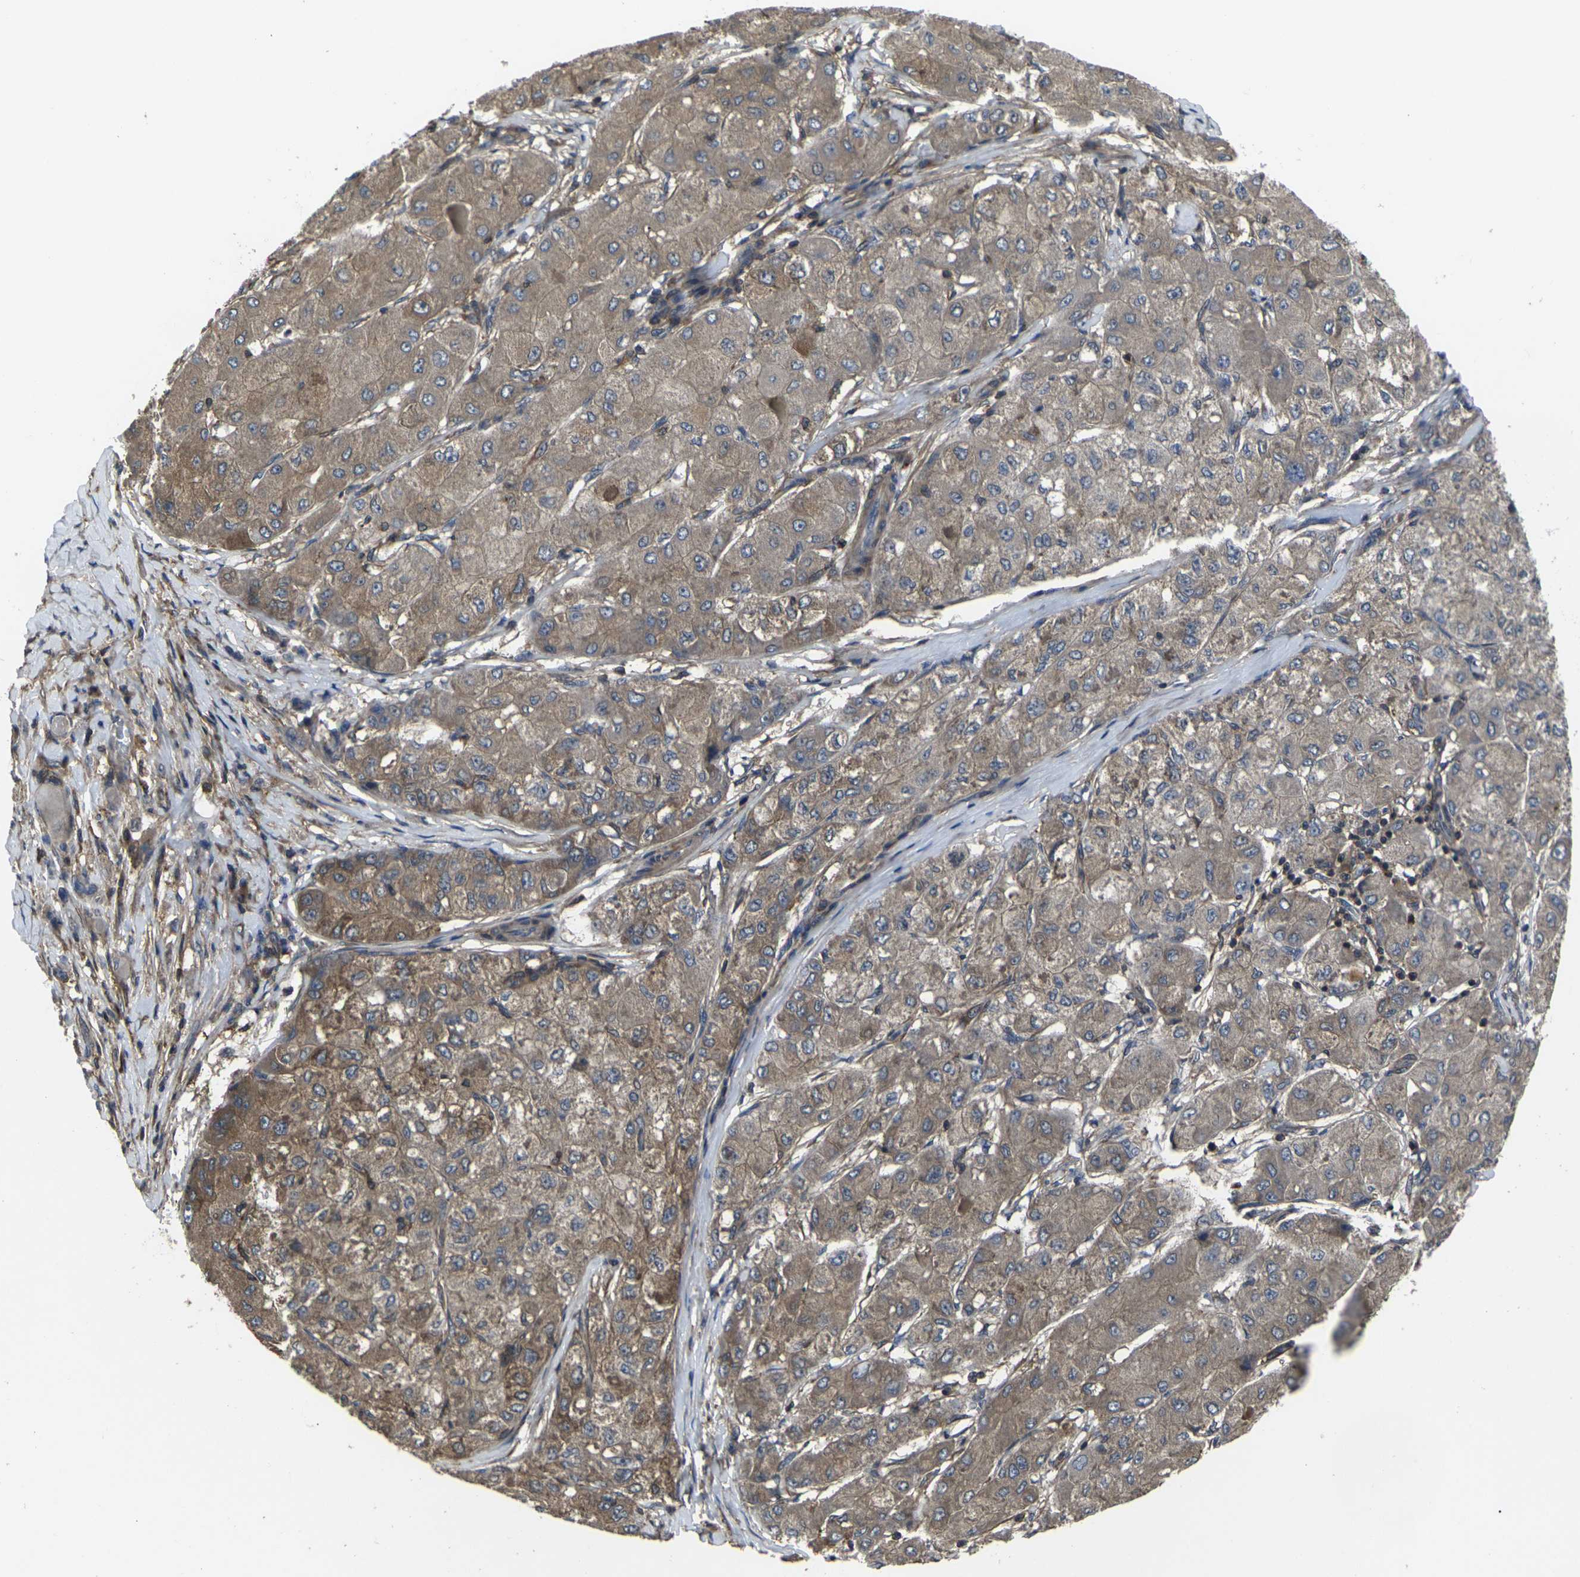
{"staining": {"intensity": "moderate", "quantity": ">75%", "location": "cytoplasmic/membranous"}, "tissue": "liver cancer", "cell_type": "Tumor cells", "image_type": "cancer", "snomed": [{"axis": "morphology", "description": "Carcinoma, Hepatocellular, NOS"}, {"axis": "topography", "description": "Liver"}], "caption": "A micrograph of liver cancer (hepatocellular carcinoma) stained for a protein shows moderate cytoplasmic/membranous brown staining in tumor cells.", "gene": "PRKACB", "patient": {"sex": "male", "age": 80}}